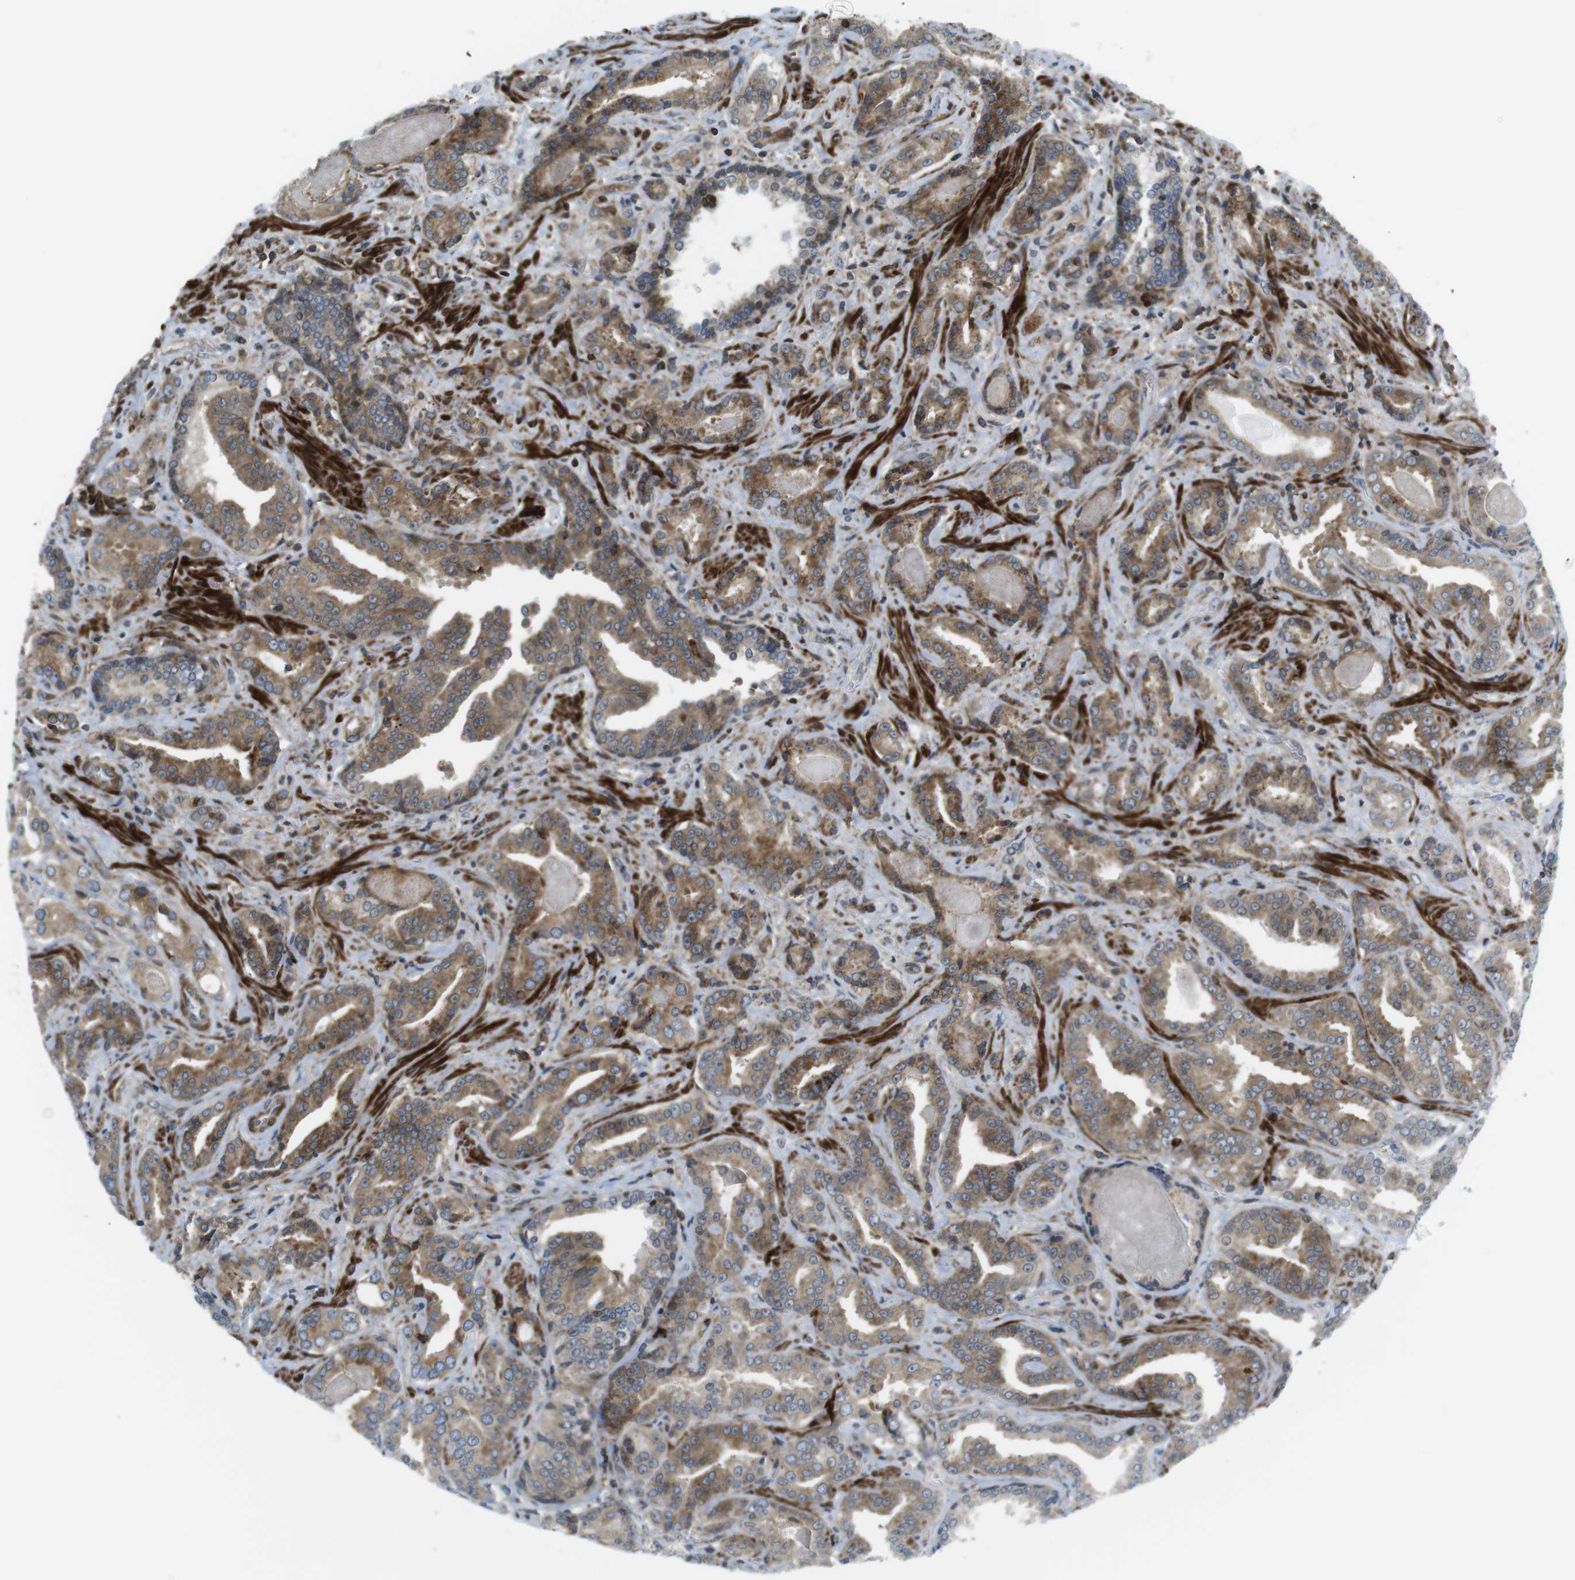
{"staining": {"intensity": "moderate", "quantity": ">75%", "location": "cytoplasmic/membranous"}, "tissue": "prostate cancer", "cell_type": "Tumor cells", "image_type": "cancer", "snomed": [{"axis": "morphology", "description": "Adenocarcinoma, Low grade"}, {"axis": "topography", "description": "Prostate"}], "caption": "IHC (DAB (3,3'-diaminobenzidine)) staining of human low-grade adenocarcinoma (prostate) displays moderate cytoplasmic/membranous protein positivity in about >75% of tumor cells. (DAB (3,3'-diaminobenzidine) IHC with brightfield microscopy, high magnification).", "gene": "CUL7", "patient": {"sex": "male", "age": 60}}